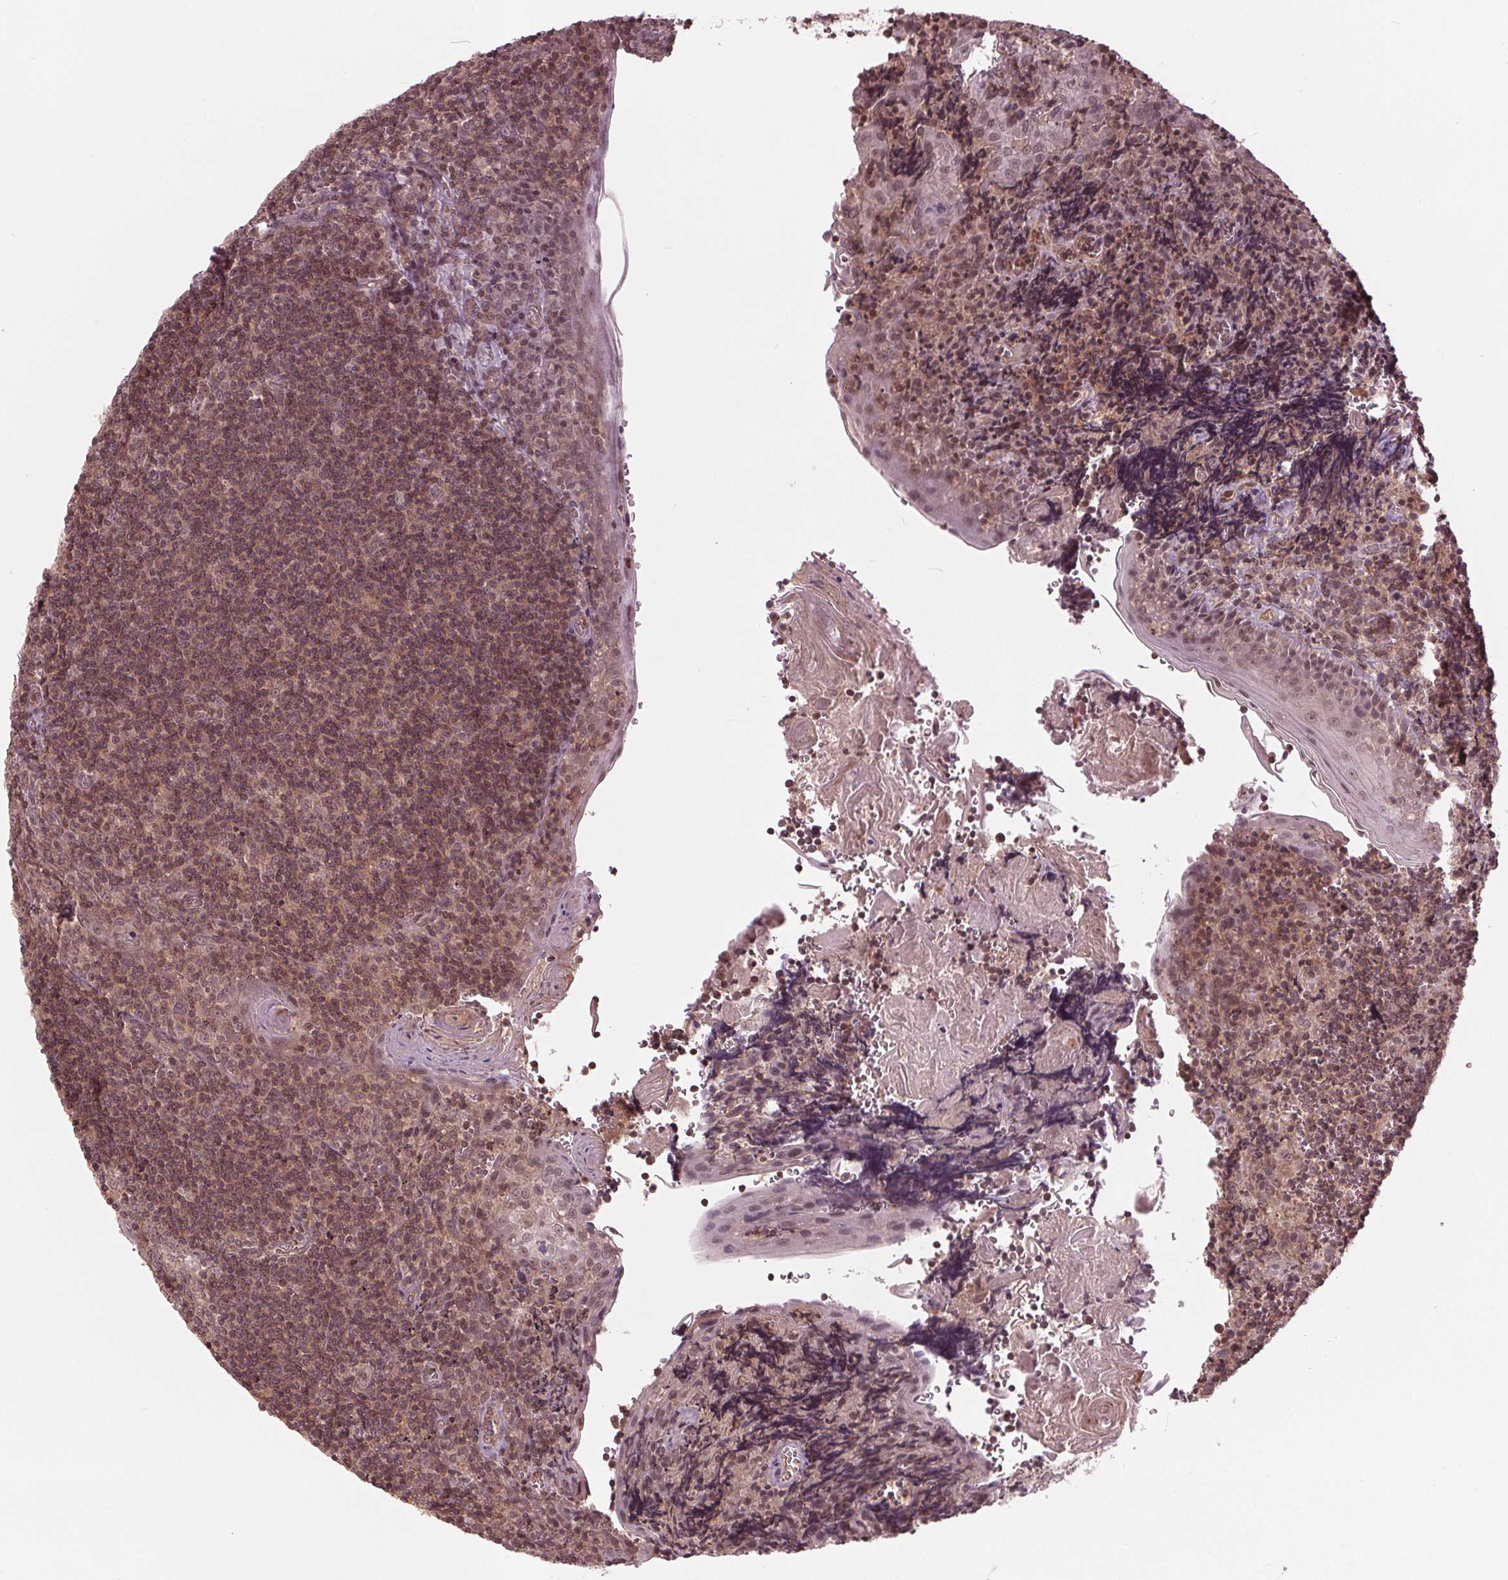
{"staining": {"intensity": "weak", "quantity": "25%-75%", "location": "cytoplasmic/membranous,nuclear"}, "tissue": "tonsil", "cell_type": "Germinal center cells", "image_type": "normal", "snomed": [{"axis": "morphology", "description": "Normal tissue, NOS"}, {"axis": "morphology", "description": "Inflammation, NOS"}, {"axis": "topography", "description": "Tonsil"}], "caption": "This photomicrograph displays benign tonsil stained with immunohistochemistry (IHC) to label a protein in brown. The cytoplasmic/membranous,nuclear of germinal center cells show weak positivity for the protein. Nuclei are counter-stained blue.", "gene": "BTBD1", "patient": {"sex": "female", "age": 31}}